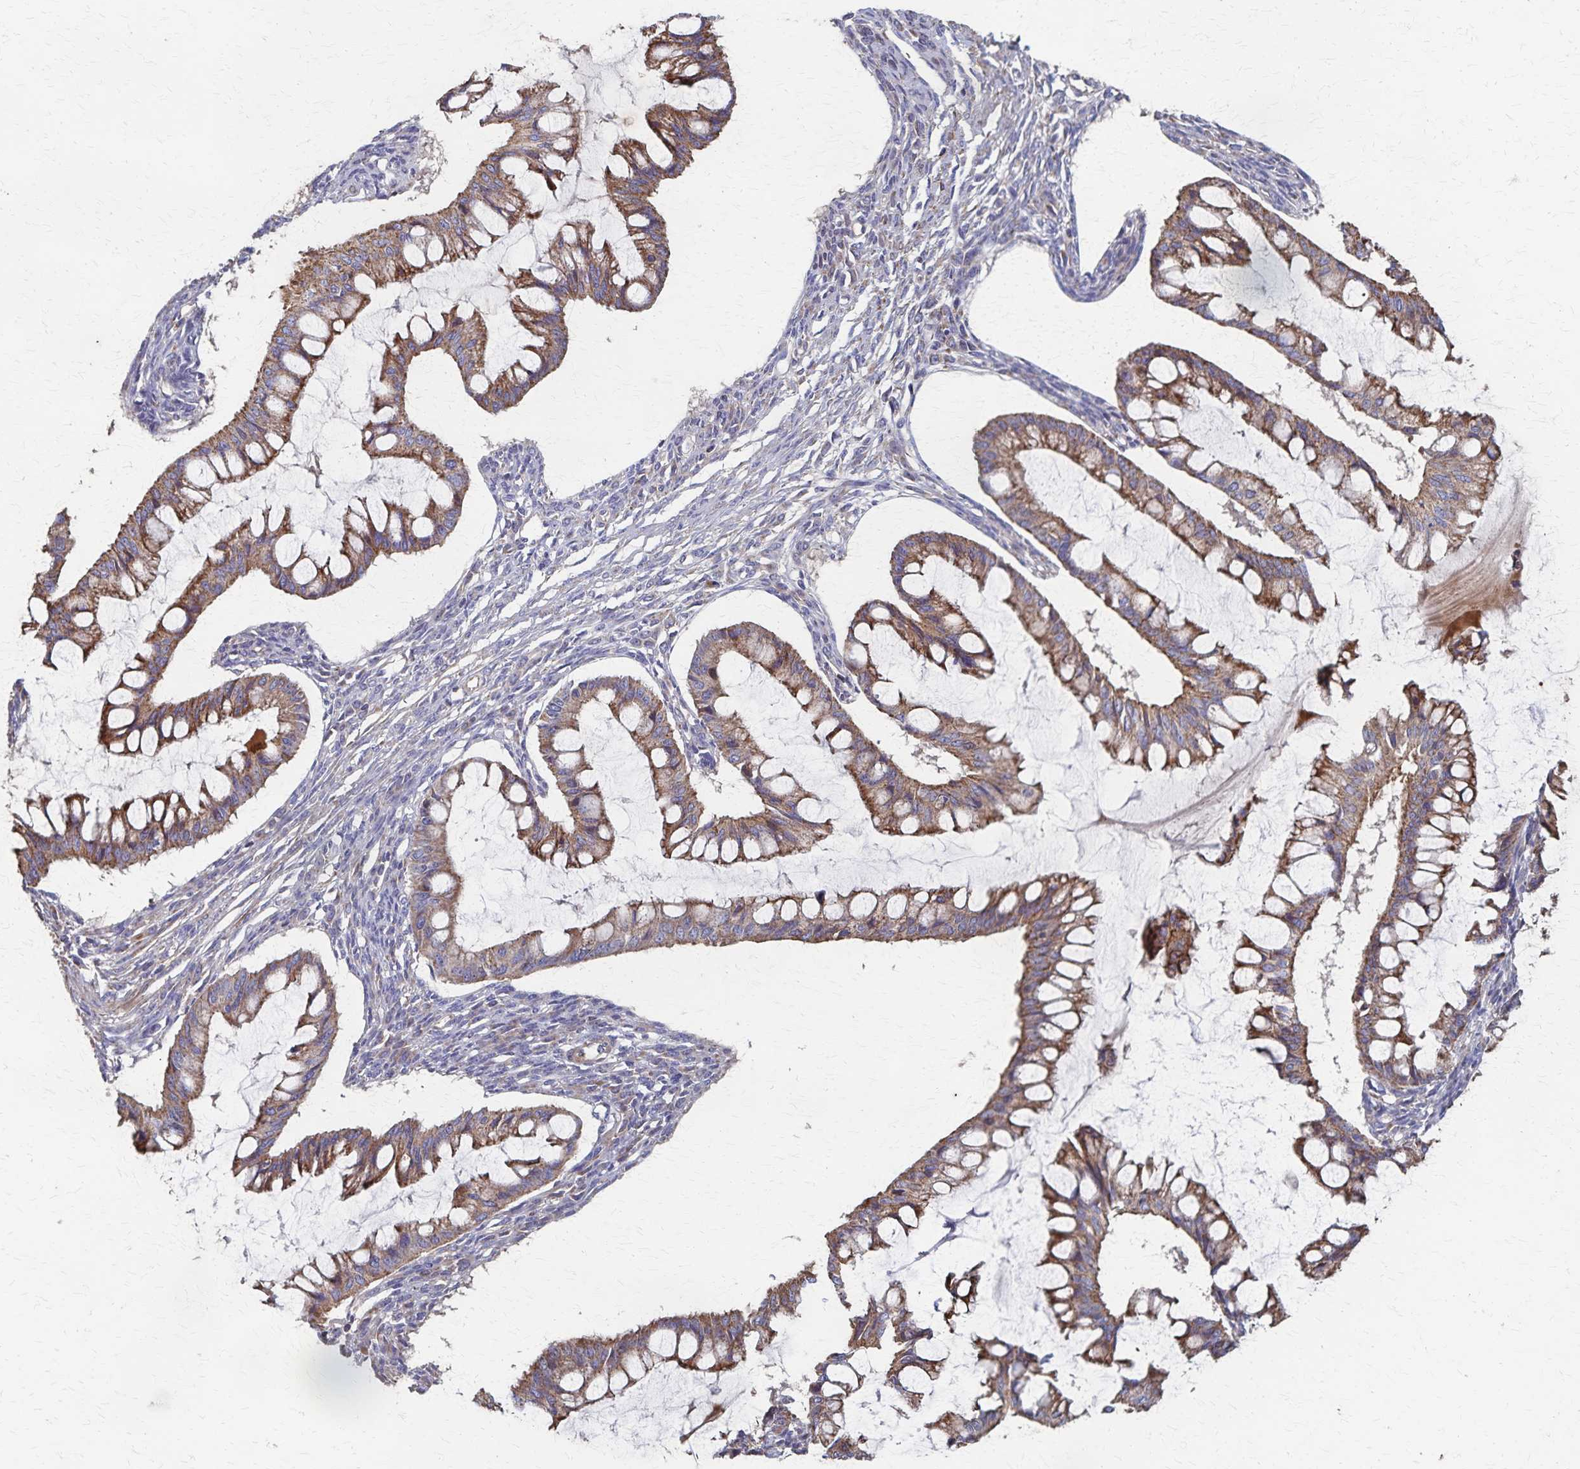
{"staining": {"intensity": "moderate", "quantity": ">75%", "location": "cytoplasmic/membranous"}, "tissue": "ovarian cancer", "cell_type": "Tumor cells", "image_type": "cancer", "snomed": [{"axis": "morphology", "description": "Cystadenocarcinoma, mucinous, NOS"}, {"axis": "topography", "description": "Ovary"}], "caption": "Tumor cells exhibit moderate cytoplasmic/membranous staining in approximately >75% of cells in ovarian mucinous cystadenocarcinoma.", "gene": "PGAP2", "patient": {"sex": "female", "age": 73}}